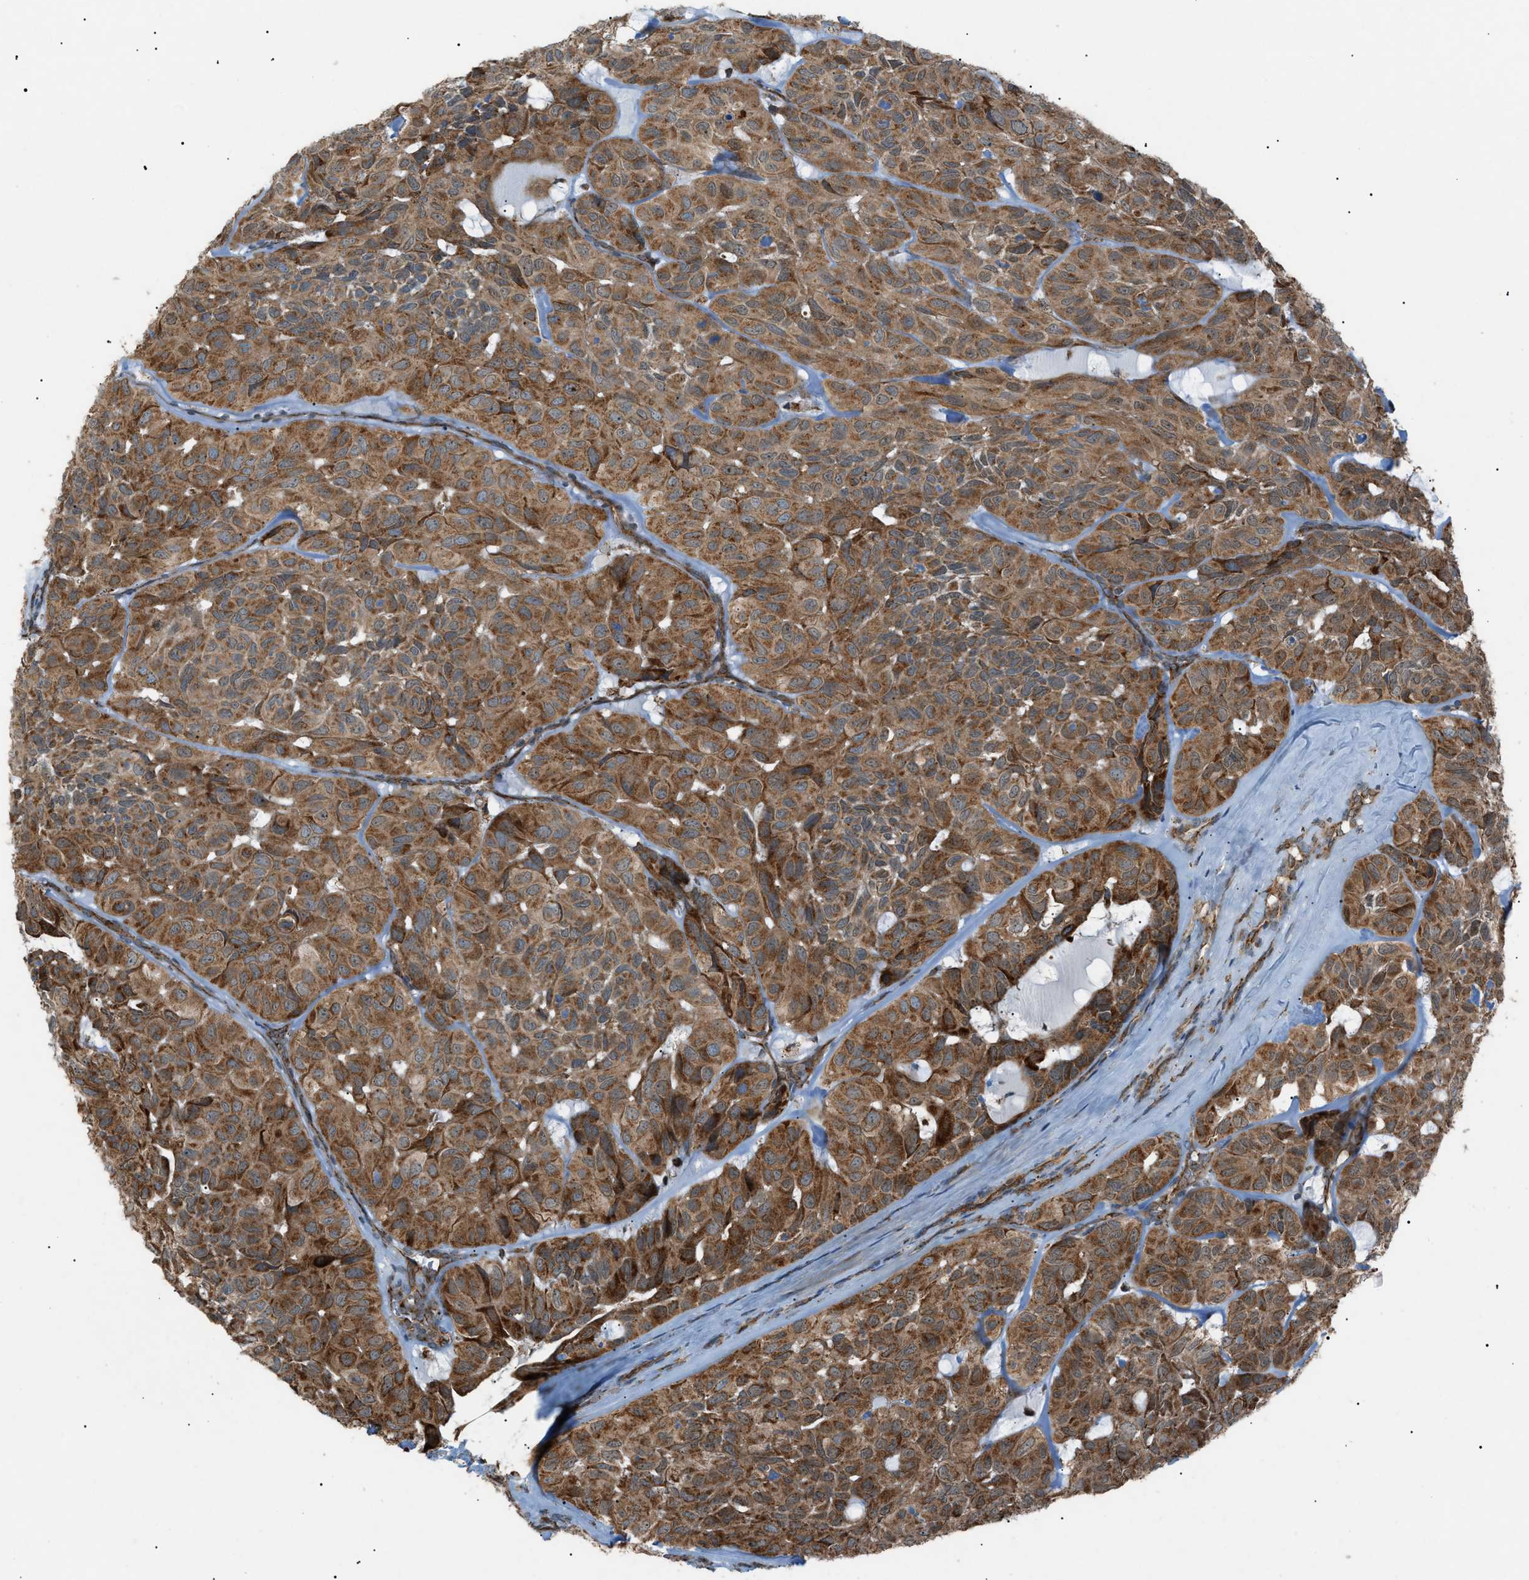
{"staining": {"intensity": "moderate", "quantity": ">75%", "location": "cytoplasmic/membranous"}, "tissue": "head and neck cancer", "cell_type": "Tumor cells", "image_type": "cancer", "snomed": [{"axis": "morphology", "description": "Adenocarcinoma, NOS"}, {"axis": "topography", "description": "Salivary gland, NOS"}, {"axis": "topography", "description": "Head-Neck"}], "caption": "DAB immunohistochemical staining of head and neck cancer displays moderate cytoplasmic/membranous protein positivity in approximately >75% of tumor cells.", "gene": "C1GALT1C1", "patient": {"sex": "female", "age": 76}}